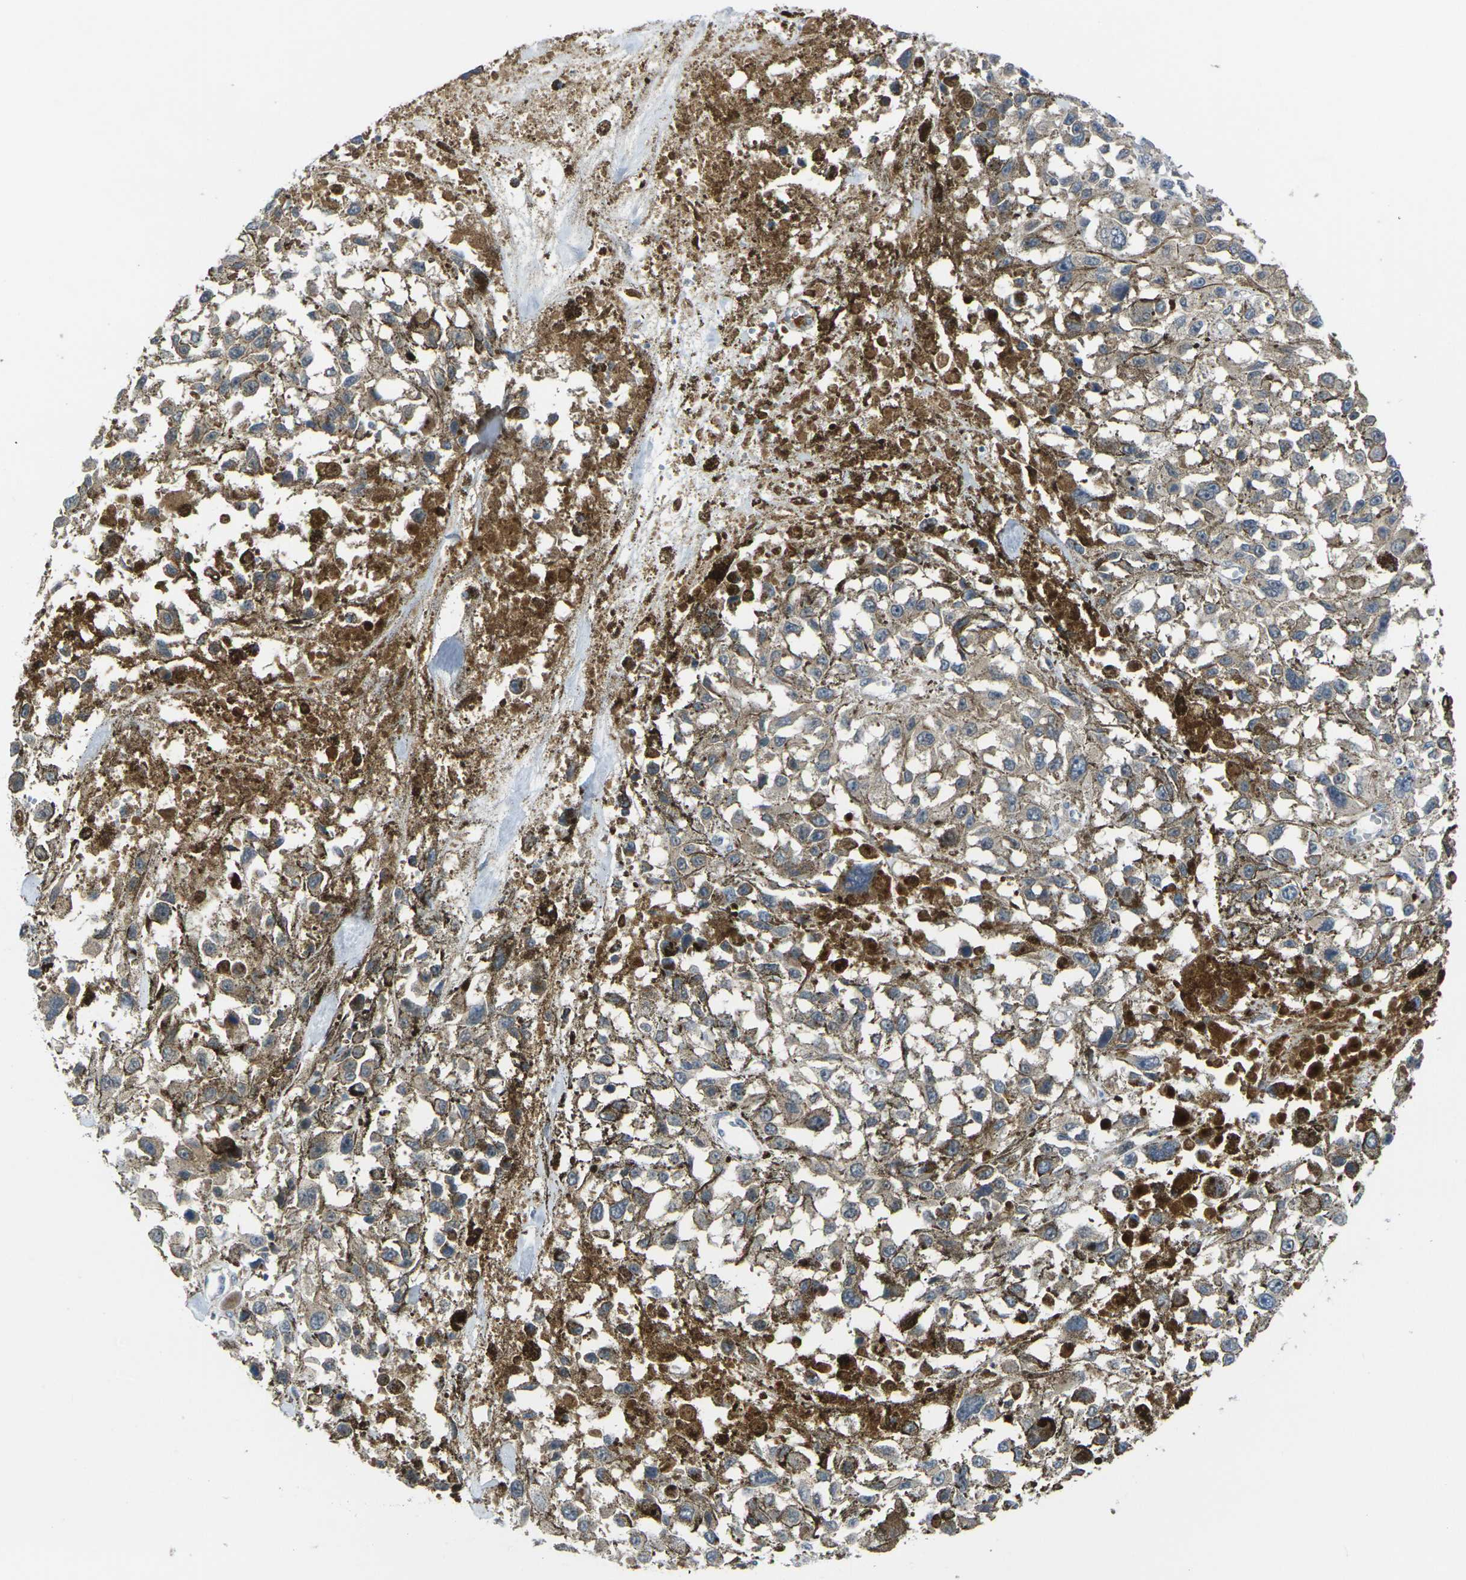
{"staining": {"intensity": "weak", "quantity": "<25%", "location": "cytoplasmic/membranous"}, "tissue": "melanoma", "cell_type": "Tumor cells", "image_type": "cancer", "snomed": [{"axis": "morphology", "description": "Malignant melanoma, Metastatic site"}, {"axis": "topography", "description": "Lymph node"}], "caption": "Immunohistochemical staining of malignant melanoma (metastatic site) shows no significant expression in tumor cells.", "gene": "GNA12", "patient": {"sex": "male", "age": 59}}